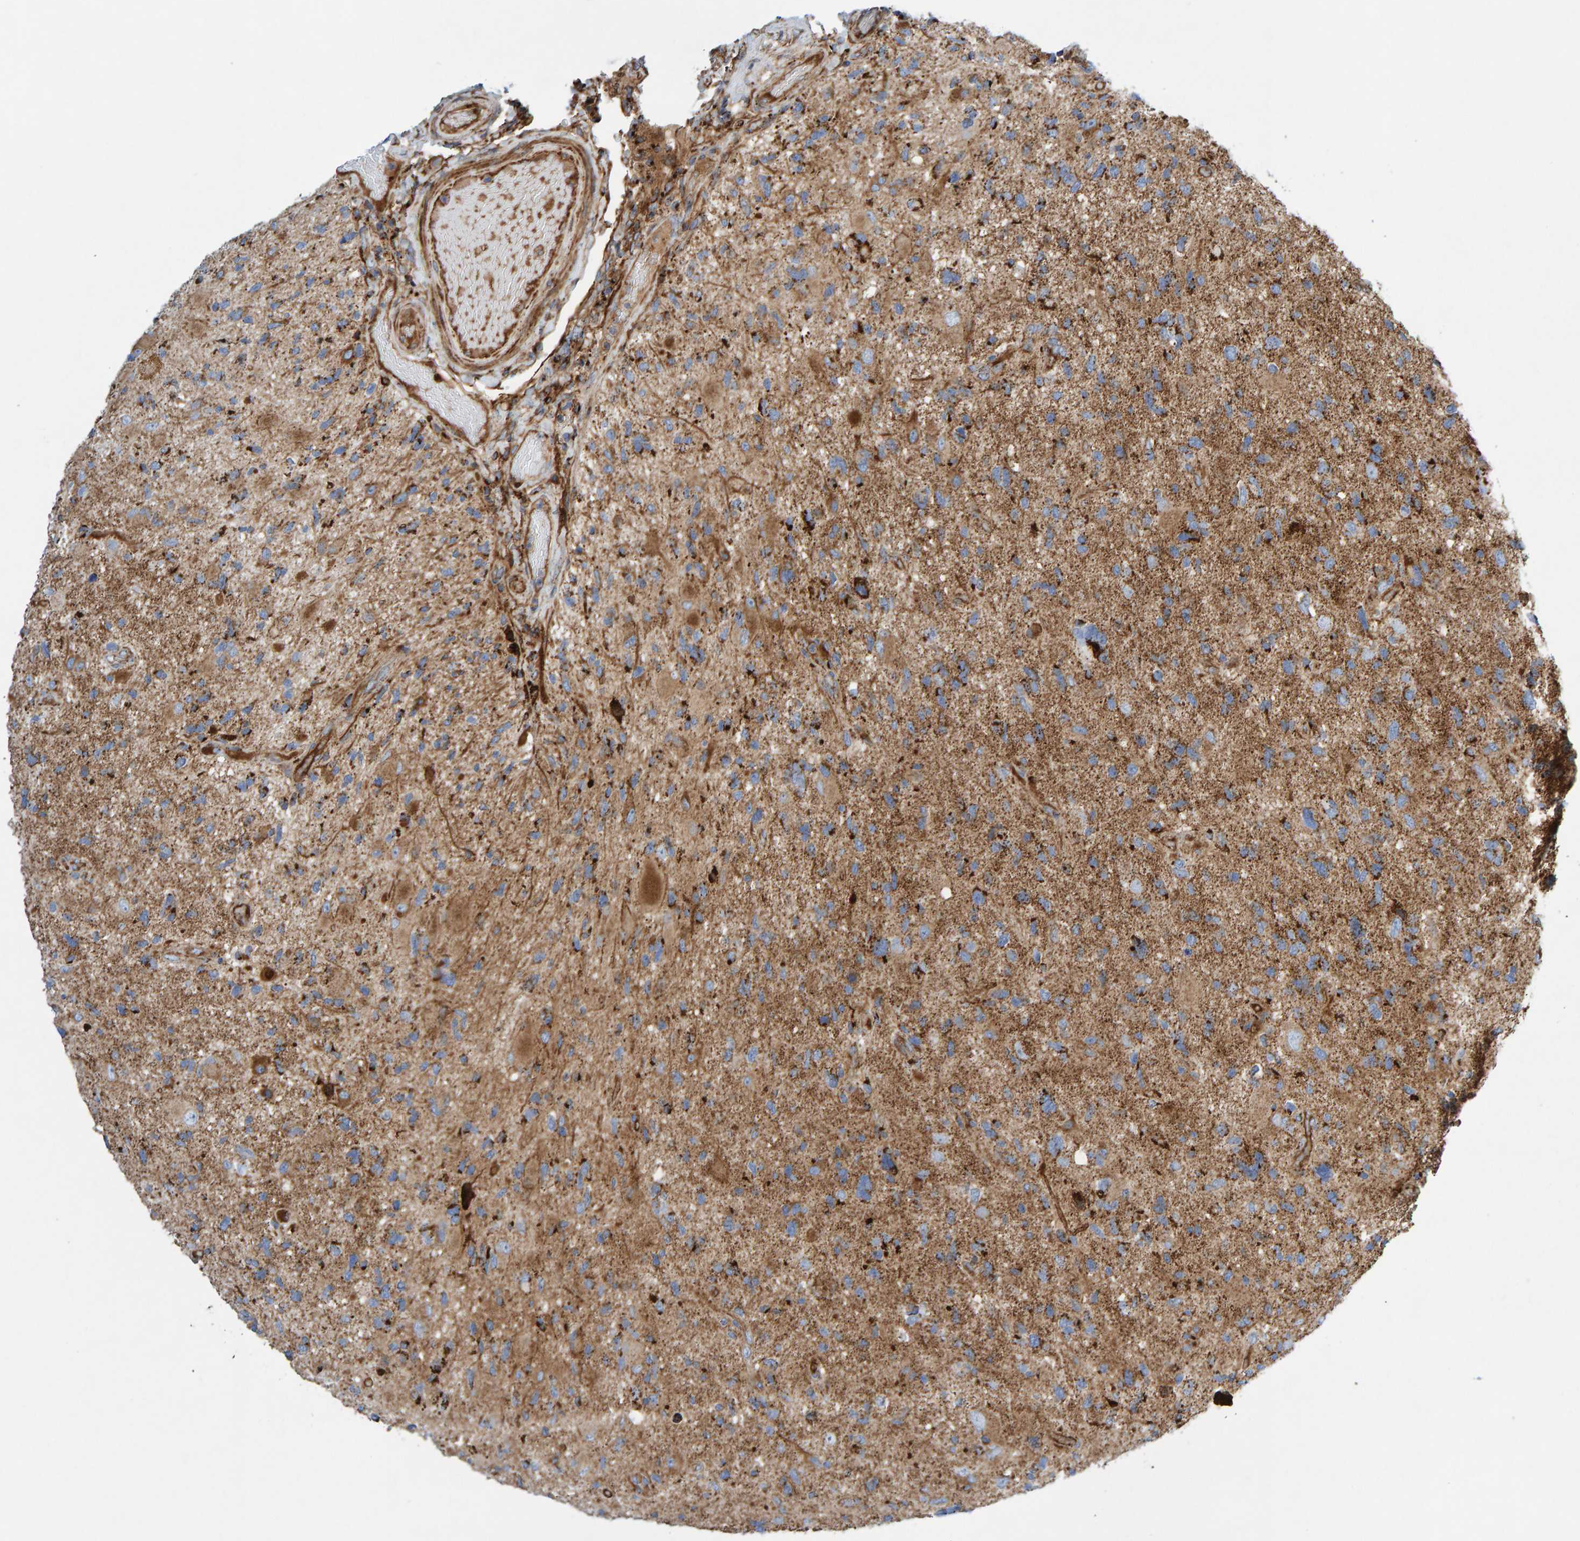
{"staining": {"intensity": "moderate", "quantity": ">75%", "location": "cytoplasmic/membranous"}, "tissue": "glioma", "cell_type": "Tumor cells", "image_type": "cancer", "snomed": [{"axis": "morphology", "description": "Glioma, malignant, High grade"}, {"axis": "topography", "description": "Brain"}], "caption": "Glioma stained with DAB IHC reveals medium levels of moderate cytoplasmic/membranous expression in approximately >75% of tumor cells.", "gene": "GGTA1", "patient": {"sex": "male", "age": 33}}